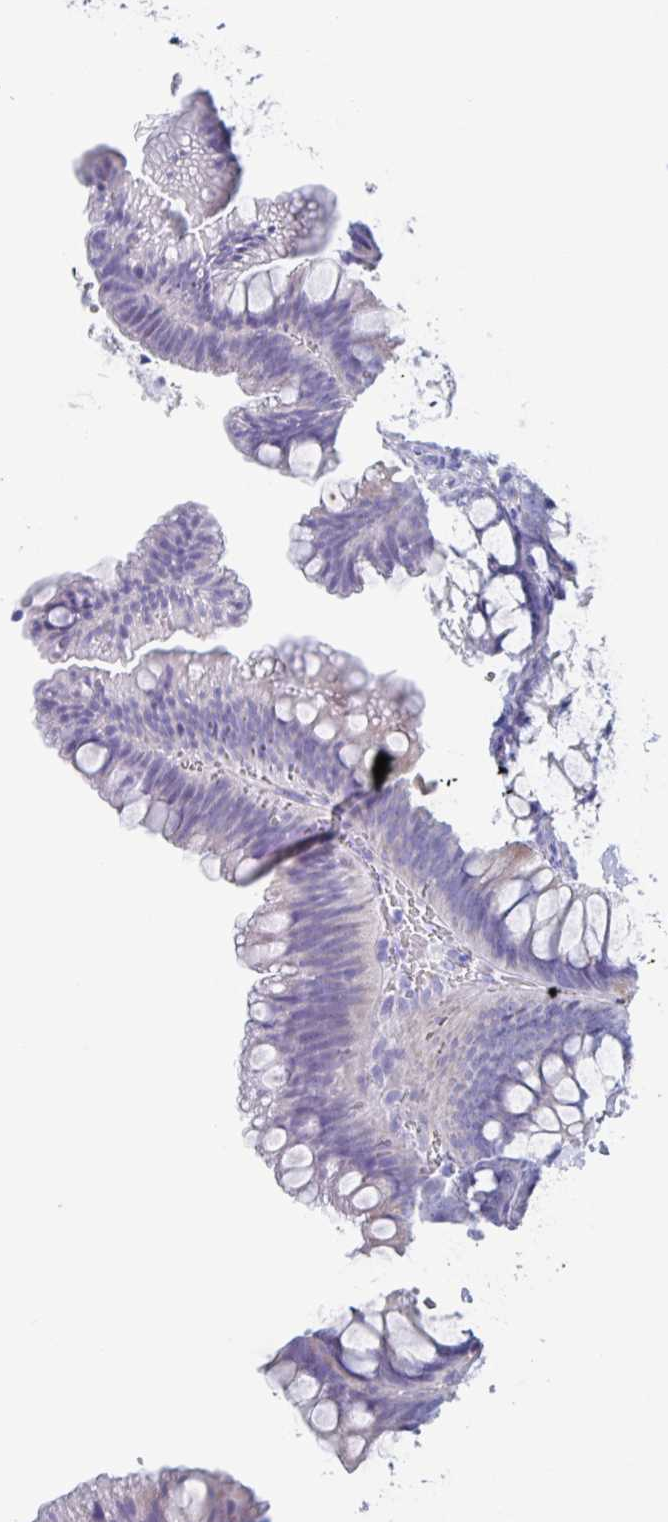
{"staining": {"intensity": "negative", "quantity": "none", "location": "none"}, "tissue": "colon", "cell_type": "Endothelial cells", "image_type": "normal", "snomed": [{"axis": "morphology", "description": "Normal tissue, NOS"}, {"axis": "morphology", "description": "Adenoma, NOS"}, {"axis": "topography", "description": "Soft tissue"}, {"axis": "topography", "description": "Colon"}], "caption": "The photomicrograph reveals no staining of endothelial cells in benign colon. Brightfield microscopy of immunohistochemistry stained with DAB (brown) and hematoxylin (blue), captured at high magnification.", "gene": "FCGR3A", "patient": {"sex": "male", "age": 47}}